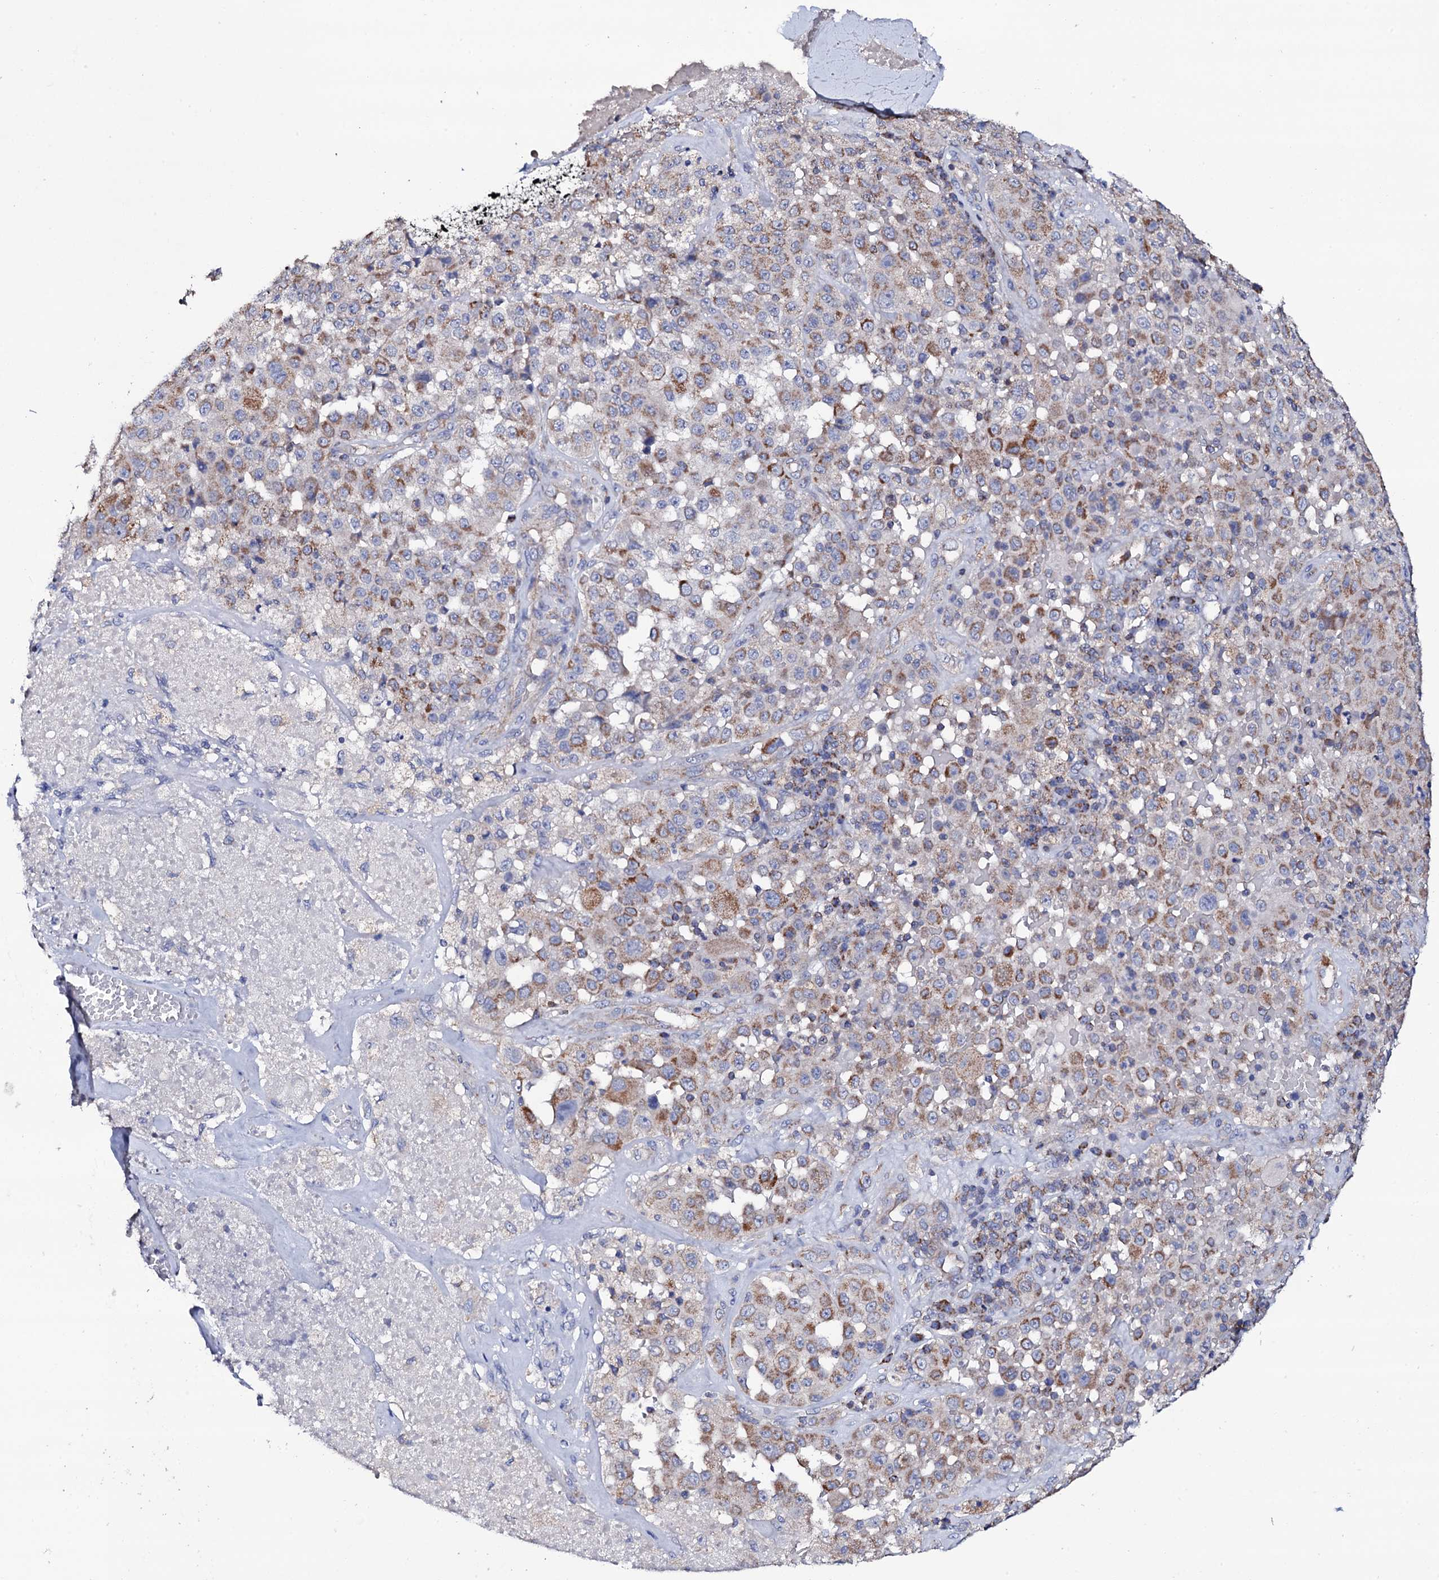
{"staining": {"intensity": "moderate", "quantity": "25%-75%", "location": "cytoplasmic/membranous"}, "tissue": "melanoma", "cell_type": "Tumor cells", "image_type": "cancer", "snomed": [{"axis": "morphology", "description": "Malignant melanoma, Metastatic site"}, {"axis": "topography", "description": "Lymph node"}], "caption": "IHC of human malignant melanoma (metastatic site) shows medium levels of moderate cytoplasmic/membranous staining in about 25%-75% of tumor cells.", "gene": "TCAF2", "patient": {"sex": "male", "age": 62}}